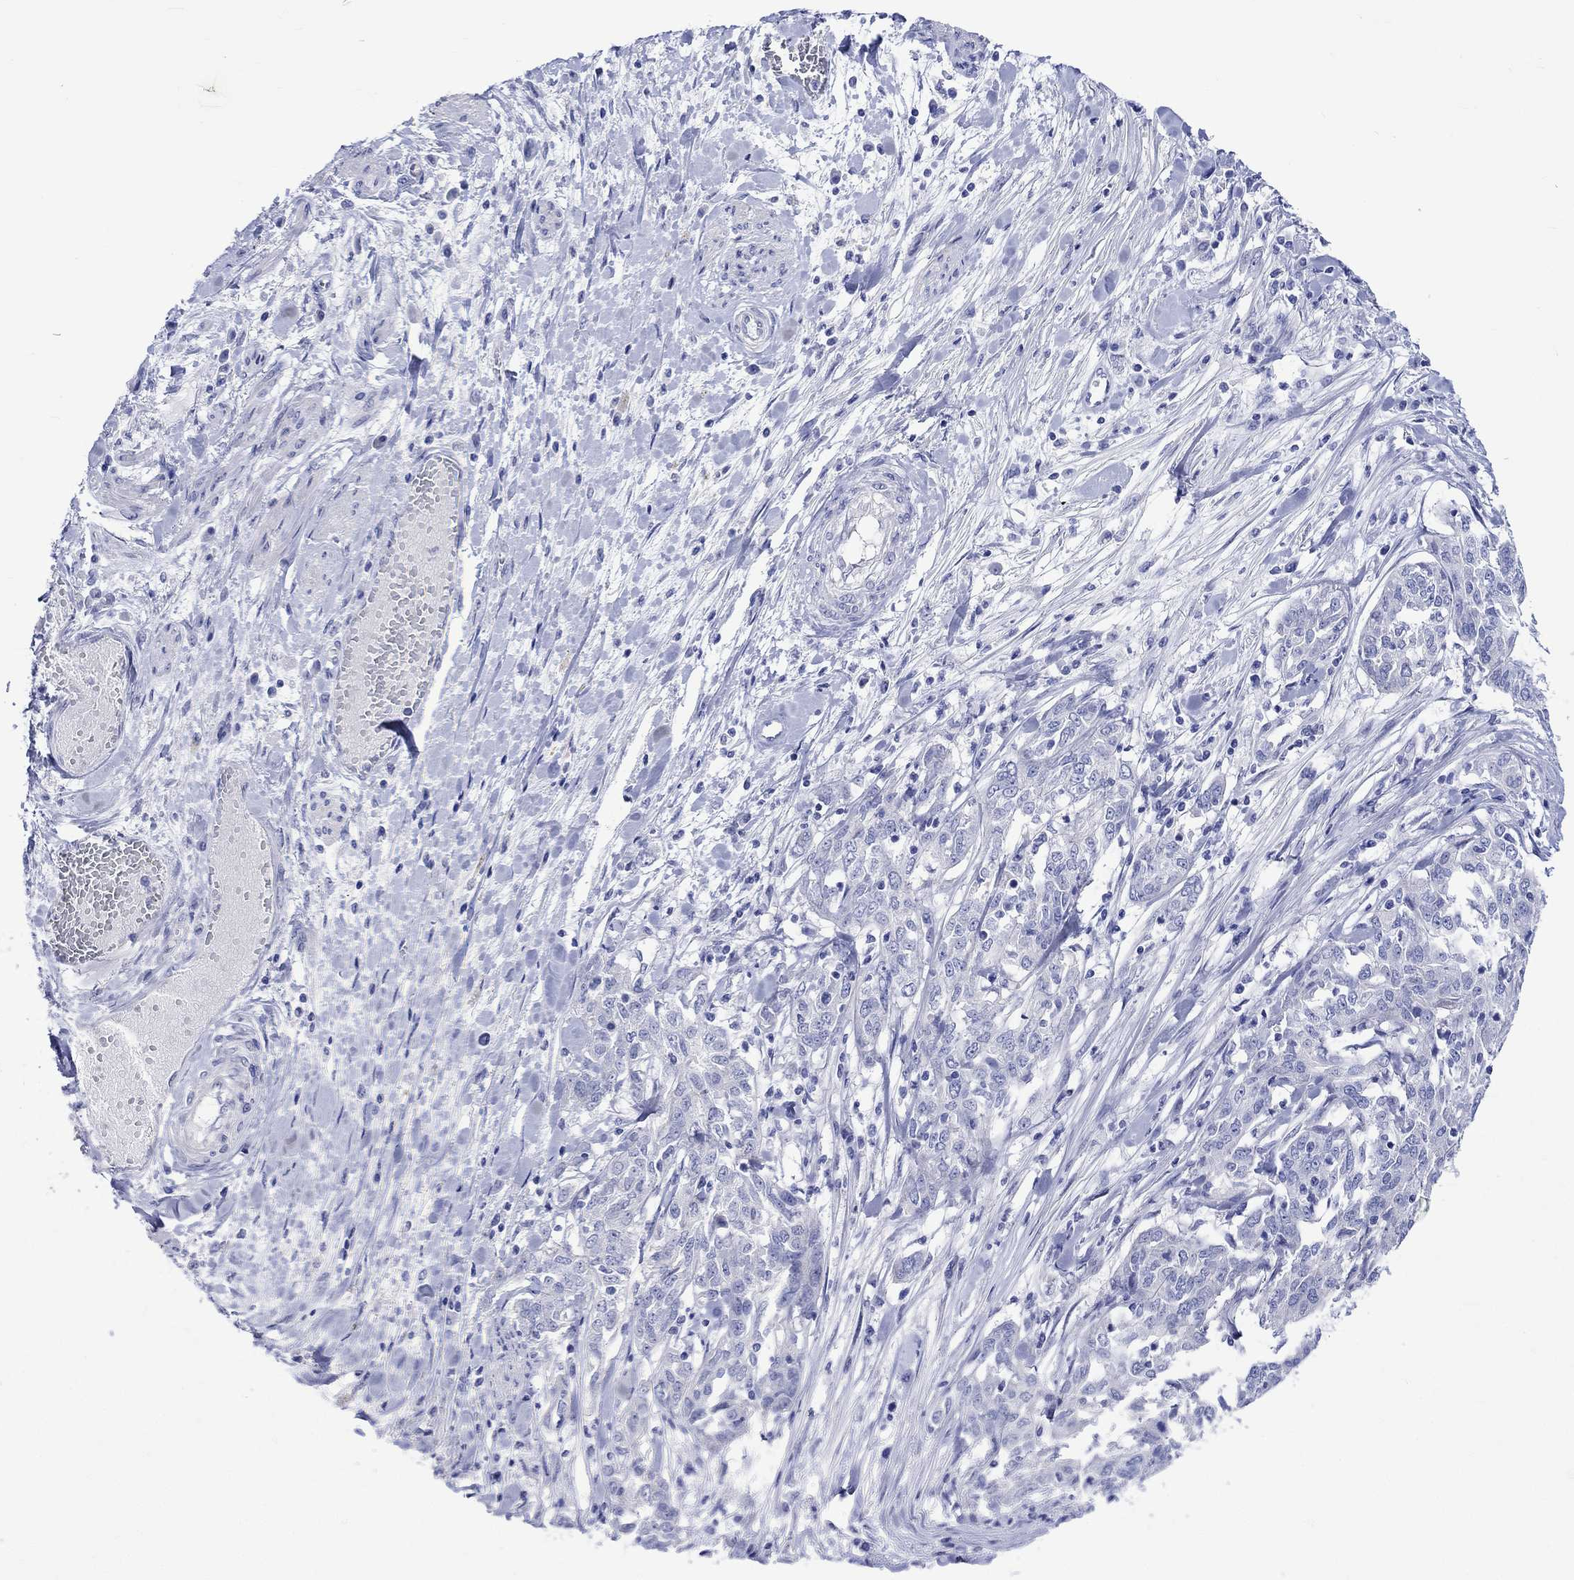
{"staining": {"intensity": "negative", "quantity": "none", "location": "none"}, "tissue": "ovarian cancer", "cell_type": "Tumor cells", "image_type": "cancer", "snomed": [{"axis": "morphology", "description": "Cystadenocarcinoma, serous, NOS"}, {"axis": "topography", "description": "Ovary"}], "caption": "IHC micrograph of ovarian cancer (serous cystadenocarcinoma) stained for a protein (brown), which reveals no positivity in tumor cells.", "gene": "HARBI1", "patient": {"sex": "female", "age": 67}}